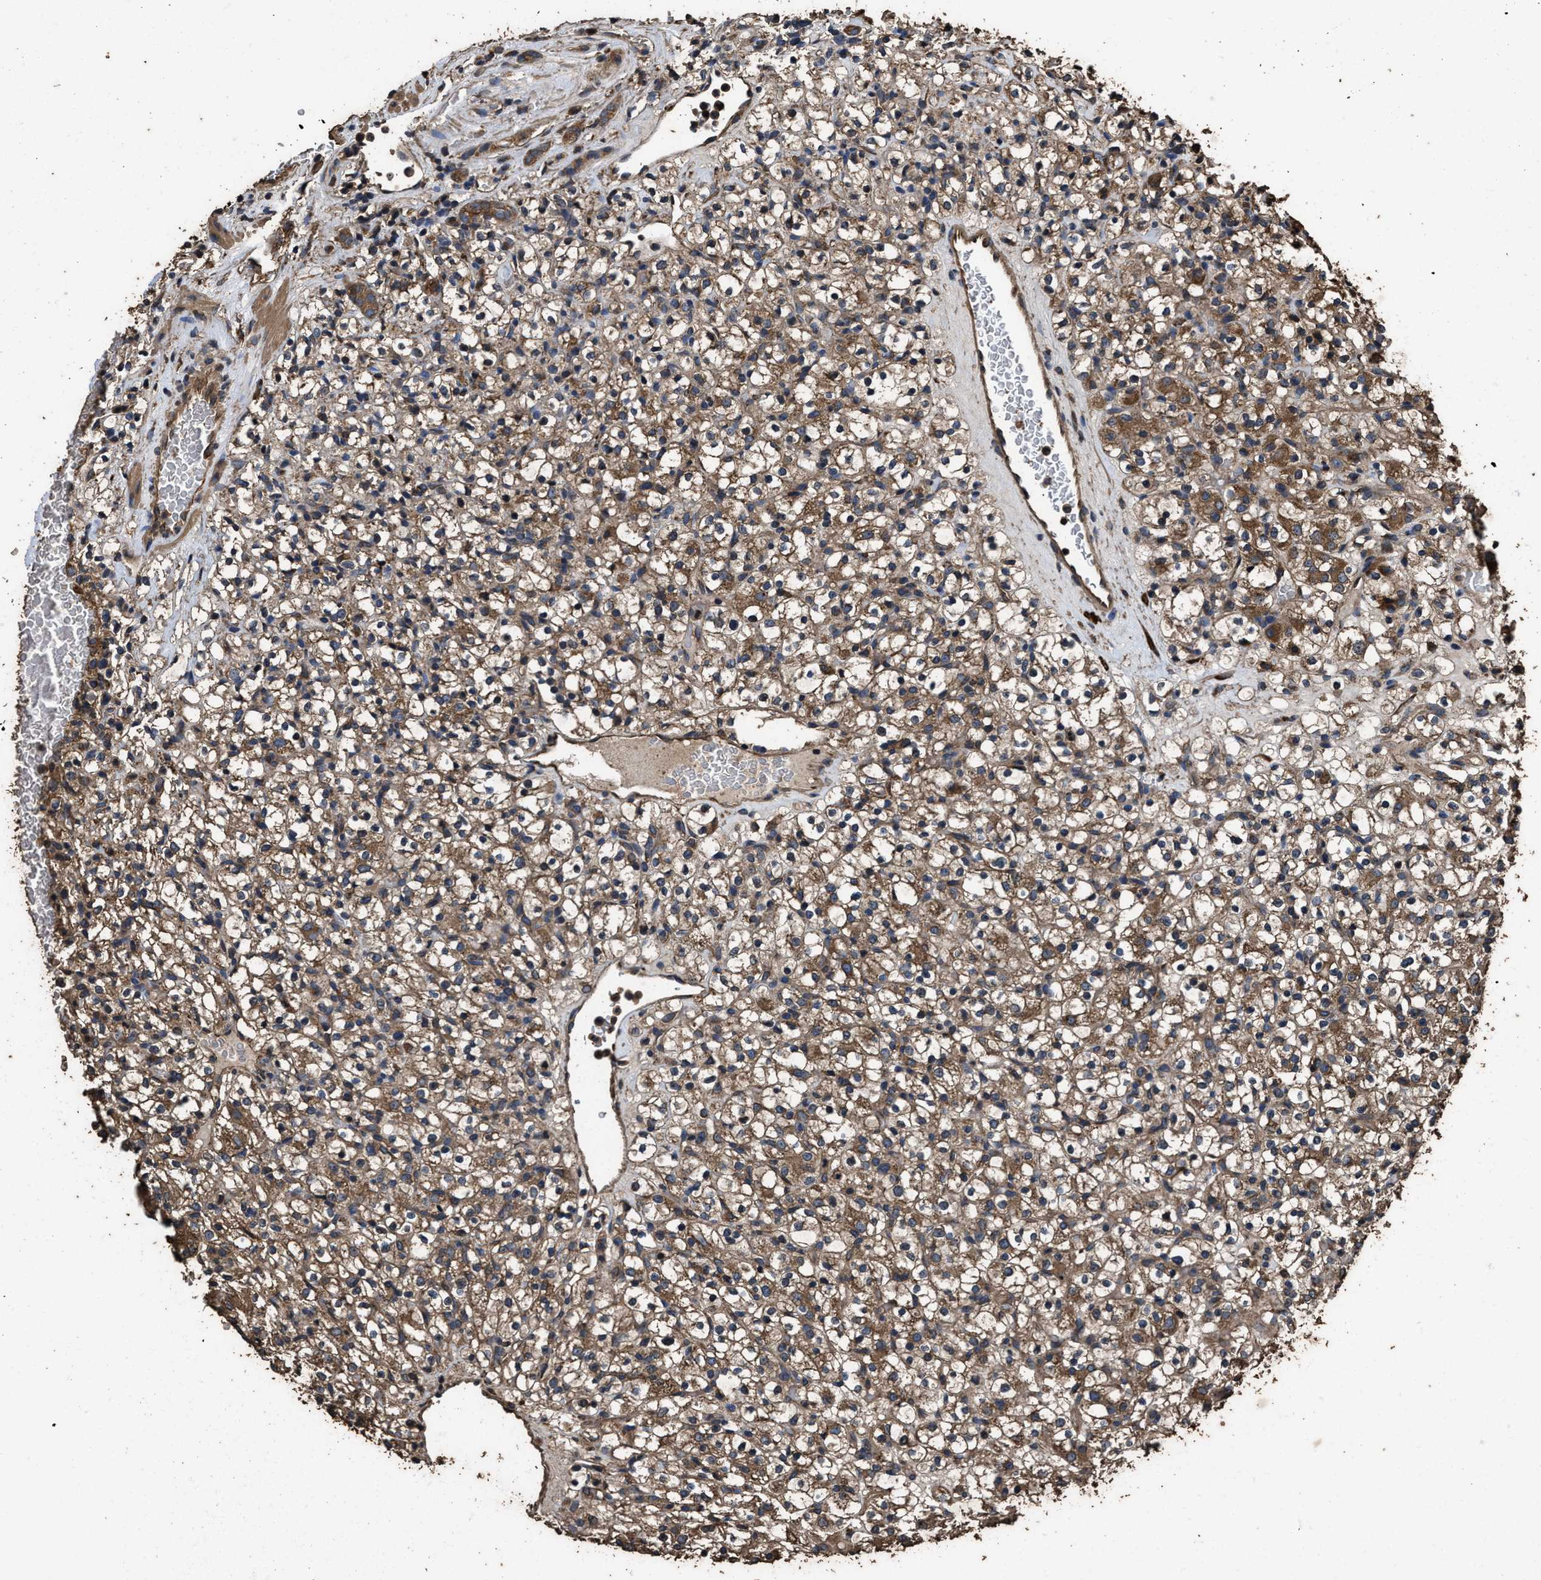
{"staining": {"intensity": "moderate", "quantity": ">75%", "location": "cytoplasmic/membranous"}, "tissue": "renal cancer", "cell_type": "Tumor cells", "image_type": "cancer", "snomed": [{"axis": "morphology", "description": "Normal tissue, NOS"}, {"axis": "morphology", "description": "Adenocarcinoma, NOS"}, {"axis": "topography", "description": "Kidney"}], "caption": "Immunohistochemistry photomicrograph of human renal cancer stained for a protein (brown), which reveals medium levels of moderate cytoplasmic/membranous staining in about >75% of tumor cells.", "gene": "ZMYND19", "patient": {"sex": "female", "age": 72}}